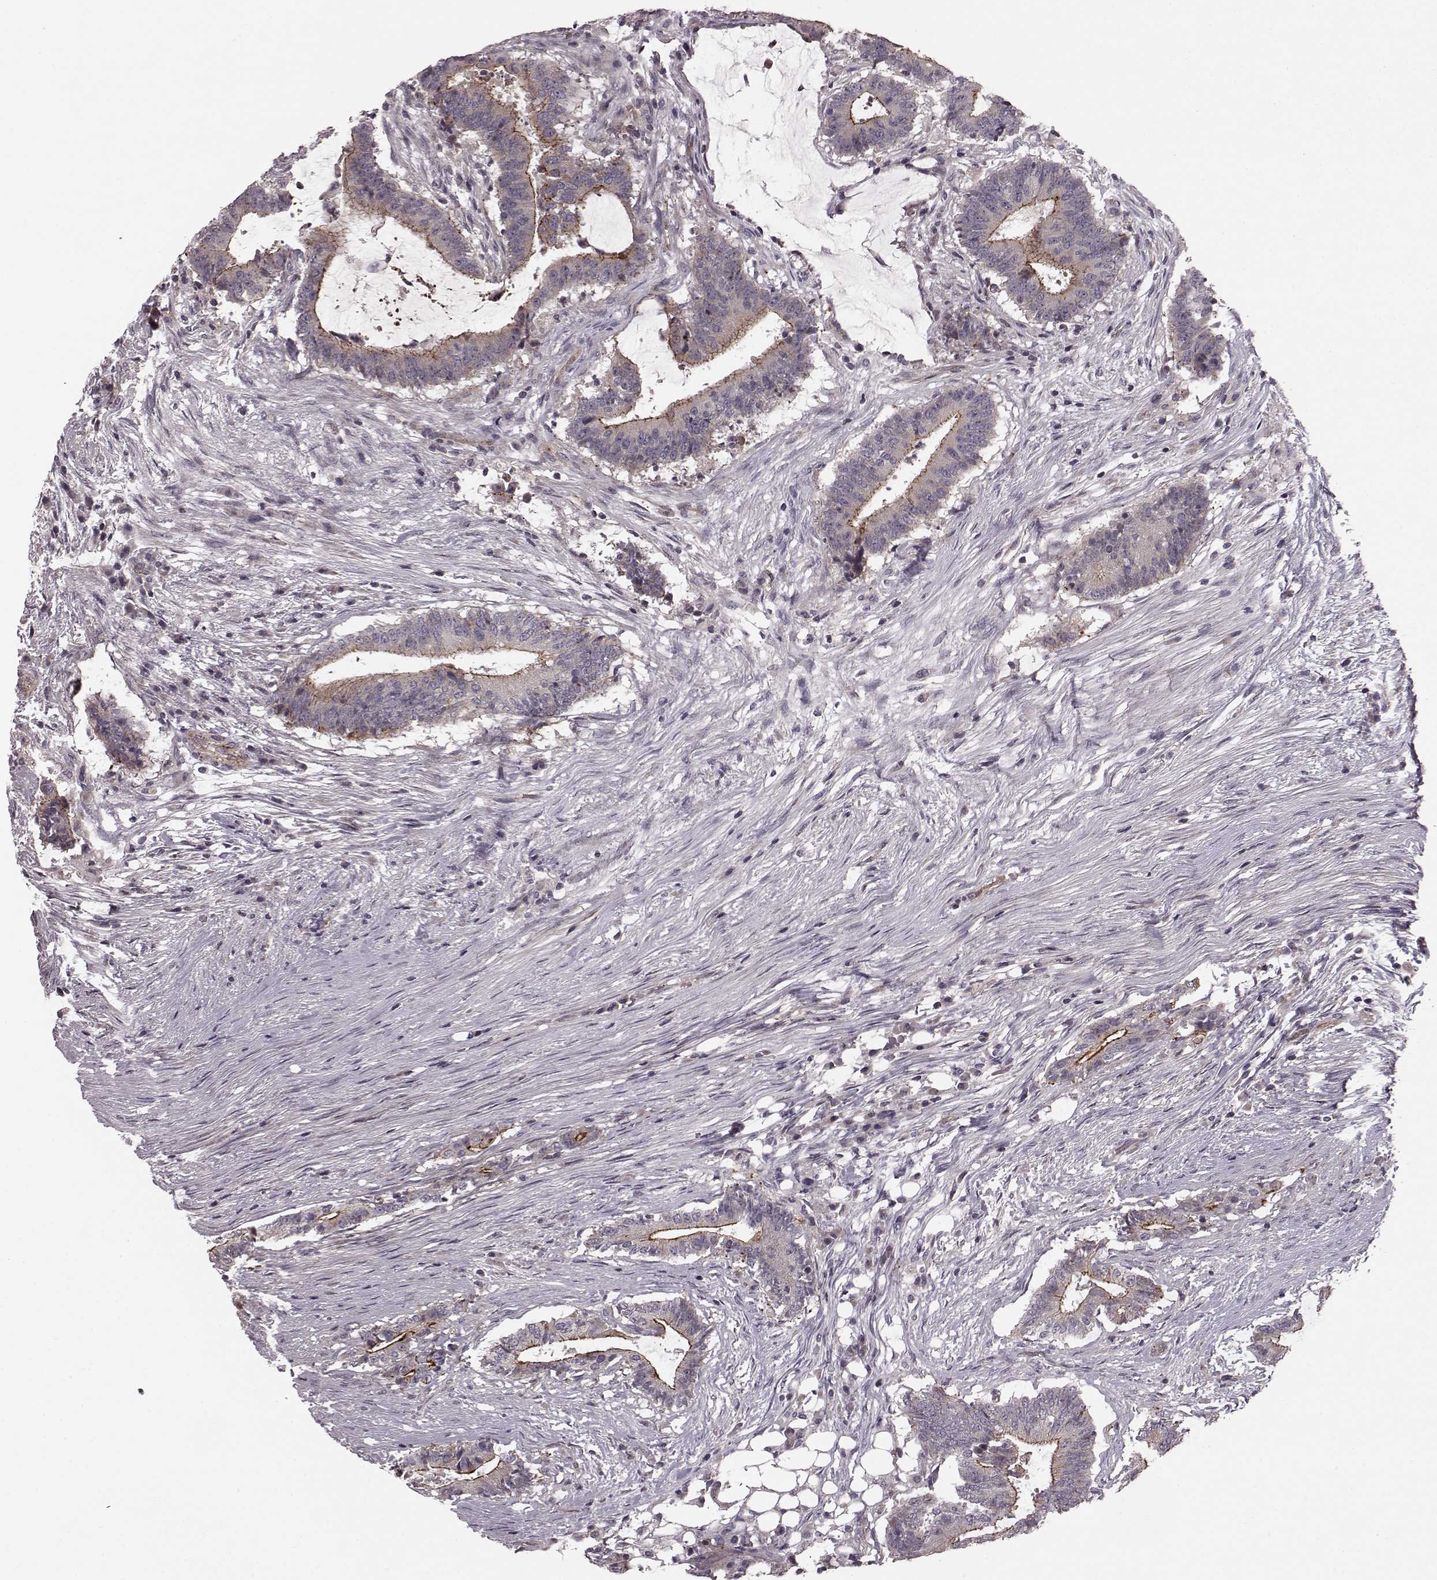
{"staining": {"intensity": "moderate", "quantity": "25%-75%", "location": "cytoplasmic/membranous"}, "tissue": "colorectal cancer", "cell_type": "Tumor cells", "image_type": "cancer", "snomed": [{"axis": "morphology", "description": "Adenocarcinoma, NOS"}, {"axis": "topography", "description": "Colon"}], "caption": "Protein analysis of adenocarcinoma (colorectal) tissue demonstrates moderate cytoplasmic/membranous staining in about 25%-75% of tumor cells.", "gene": "SLC22A18", "patient": {"sex": "female", "age": 43}}